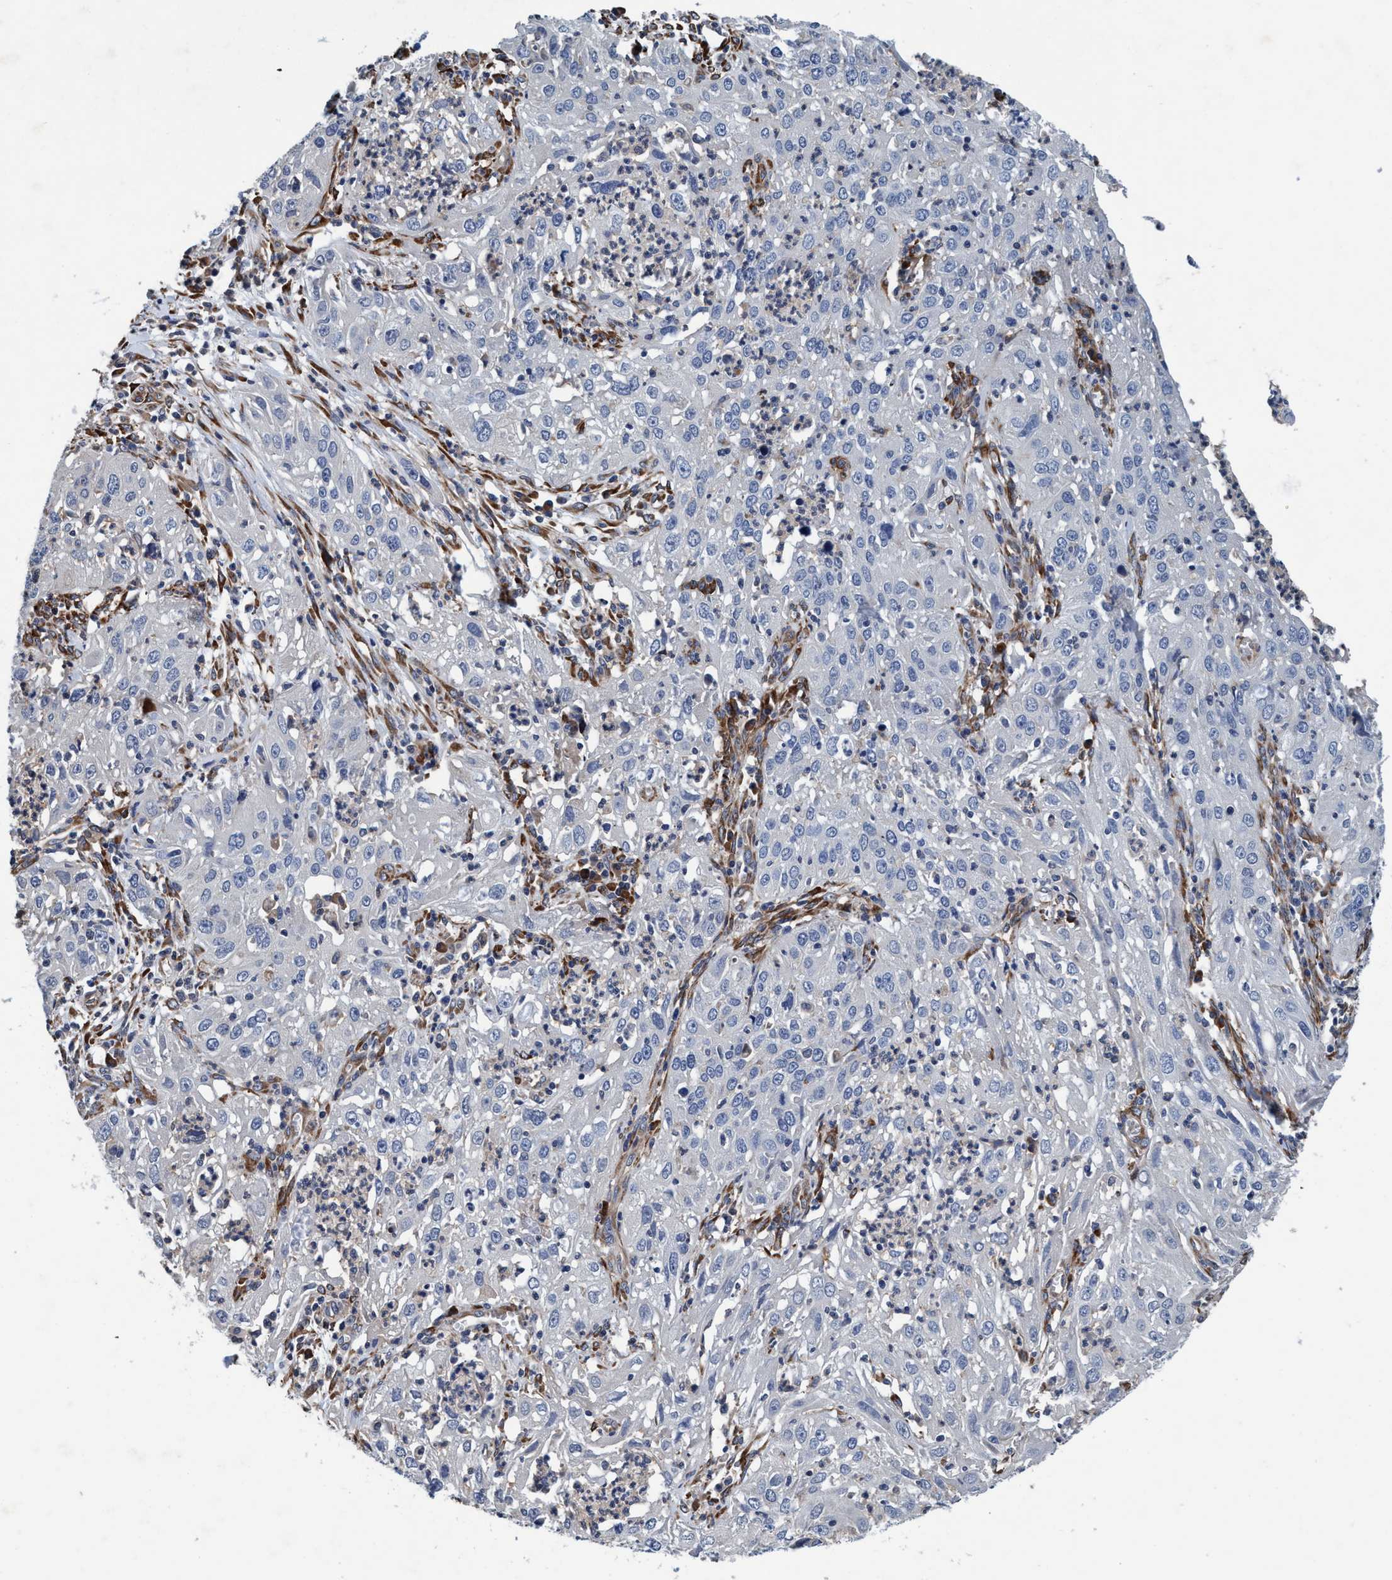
{"staining": {"intensity": "negative", "quantity": "none", "location": "none"}, "tissue": "cervical cancer", "cell_type": "Tumor cells", "image_type": "cancer", "snomed": [{"axis": "morphology", "description": "Squamous cell carcinoma, NOS"}, {"axis": "topography", "description": "Cervix"}], "caption": "High magnification brightfield microscopy of cervical cancer stained with DAB (3,3'-diaminobenzidine) (brown) and counterstained with hematoxylin (blue): tumor cells show no significant staining.", "gene": "ENDOG", "patient": {"sex": "female", "age": 32}}